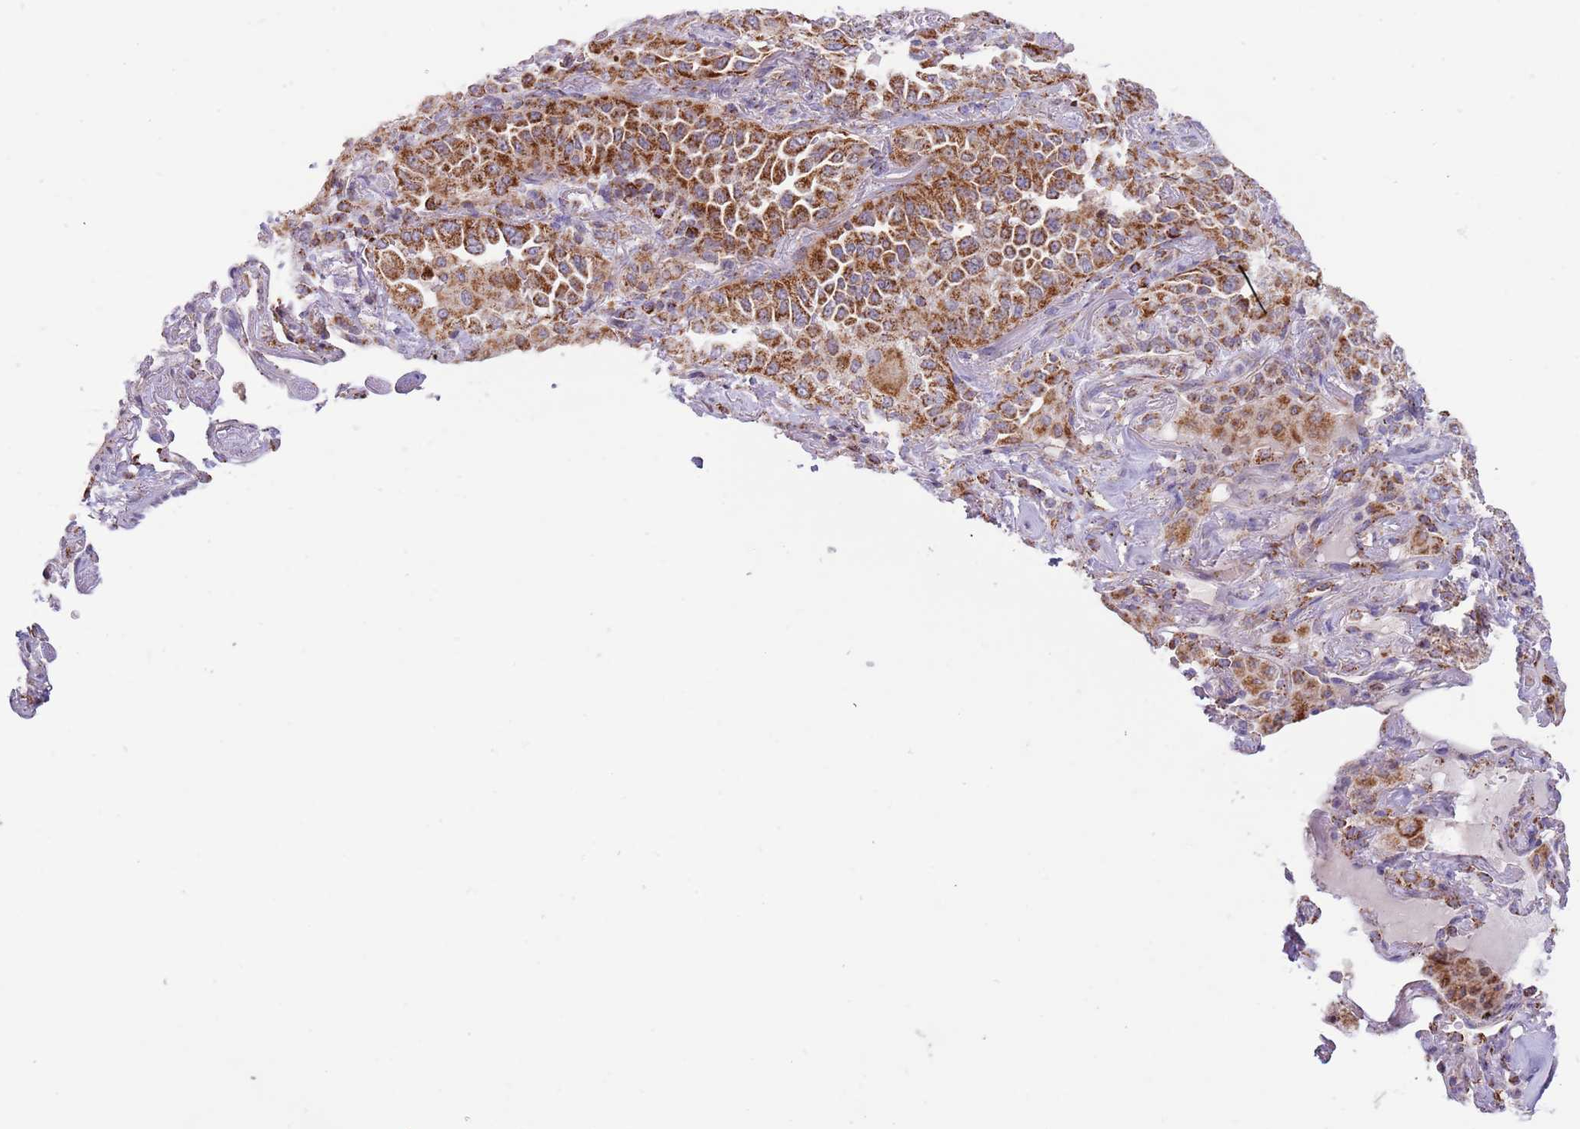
{"staining": {"intensity": "strong", "quantity": ">75%", "location": "cytoplasmic/membranous"}, "tissue": "lung cancer", "cell_type": "Tumor cells", "image_type": "cancer", "snomed": [{"axis": "morphology", "description": "Adenocarcinoma, NOS"}, {"axis": "topography", "description": "Lung"}], "caption": "The immunohistochemical stain highlights strong cytoplasmic/membranous staining in tumor cells of lung cancer tissue.", "gene": "LHX6", "patient": {"sex": "female", "age": 69}}